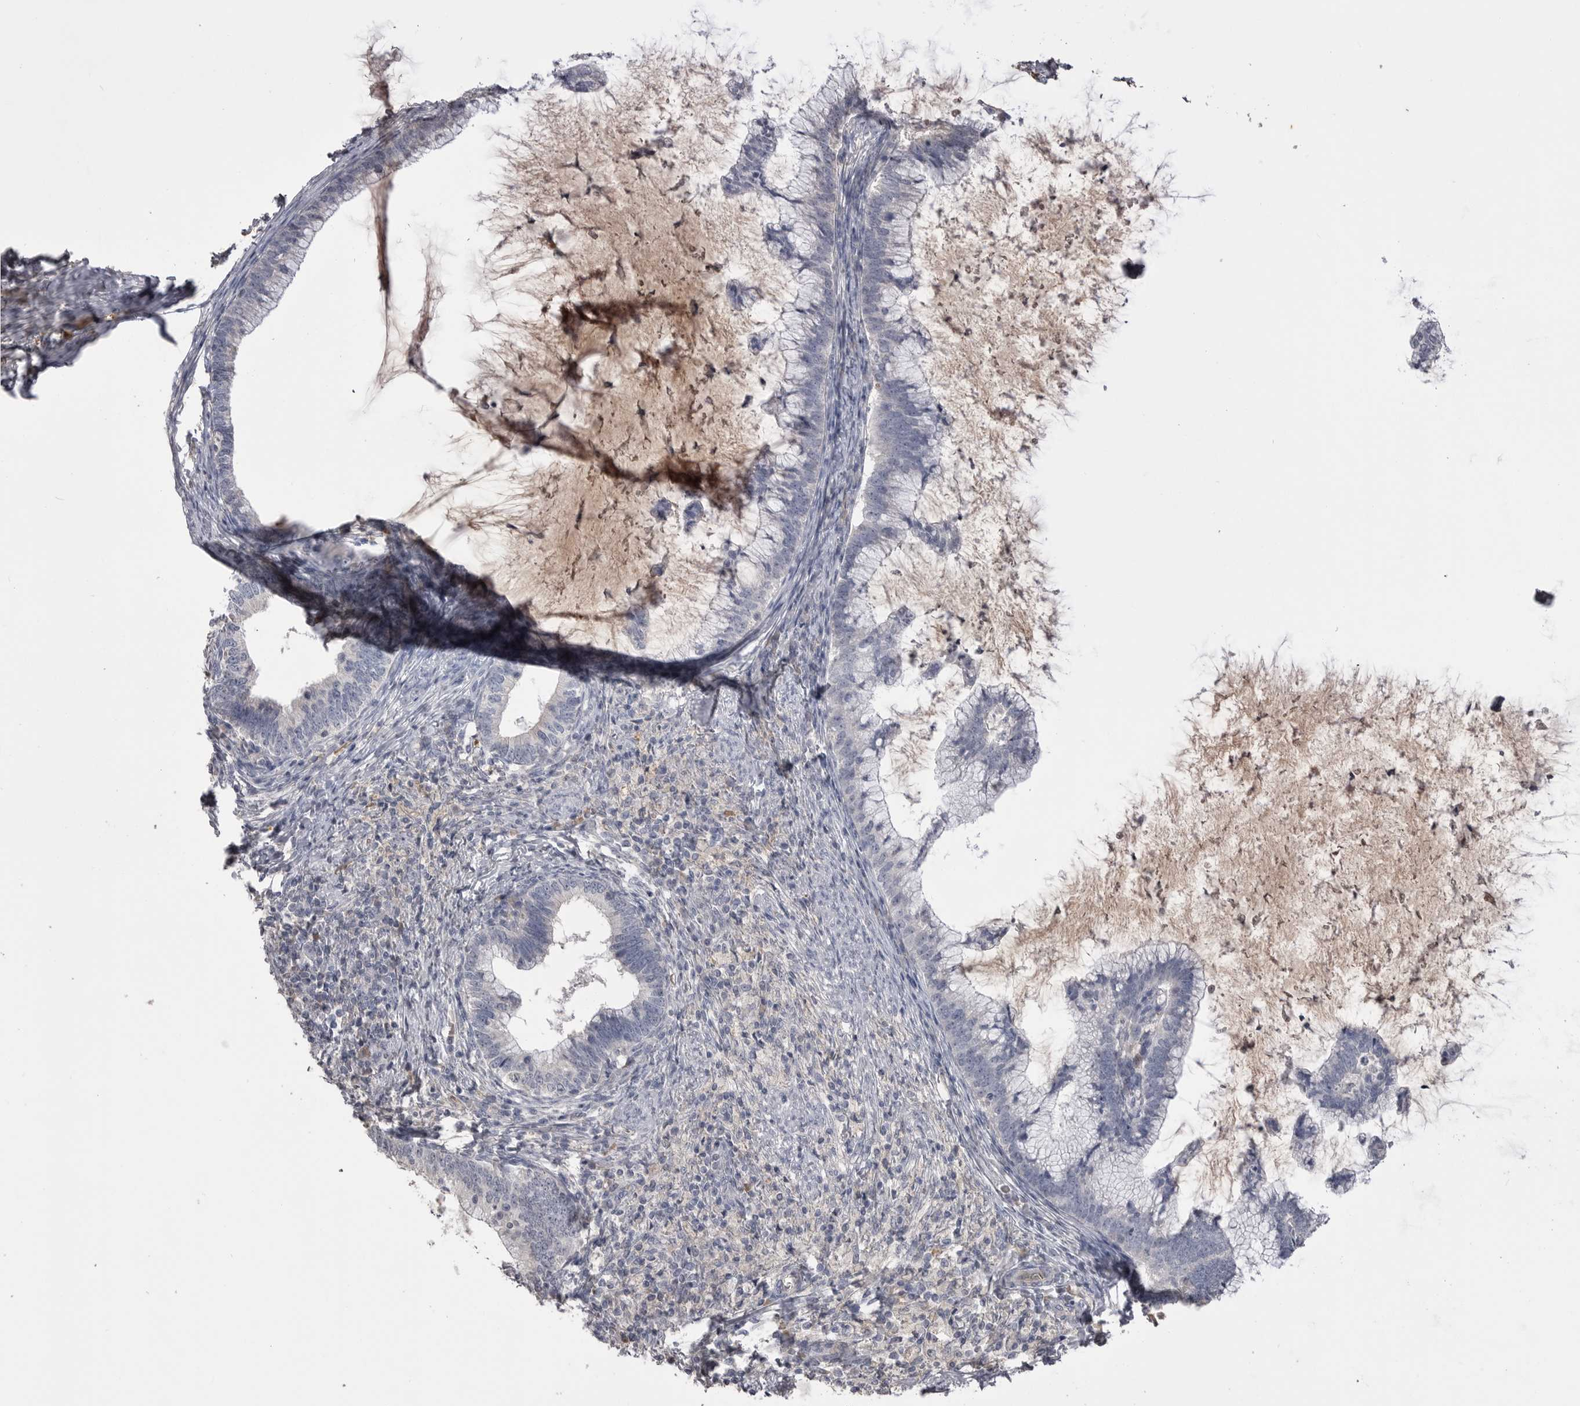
{"staining": {"intensity": "negative", "quantity": "none", "location": "none"}, "tissue": "cervical cancer", "cell_type": "Tumor cells", "image_type": "cancer", "snomed": [{"axis": "morphology", "description": "Adenocarcinoma, NOS"}, {"axis": "topography", "description": "Cervix"}], "caption": "Image shows no protein staining in tumor cells of cervical adenocarcinoma tissue.", "gene": "AHSG", "patient": {"sex": "female", "age": 36}}